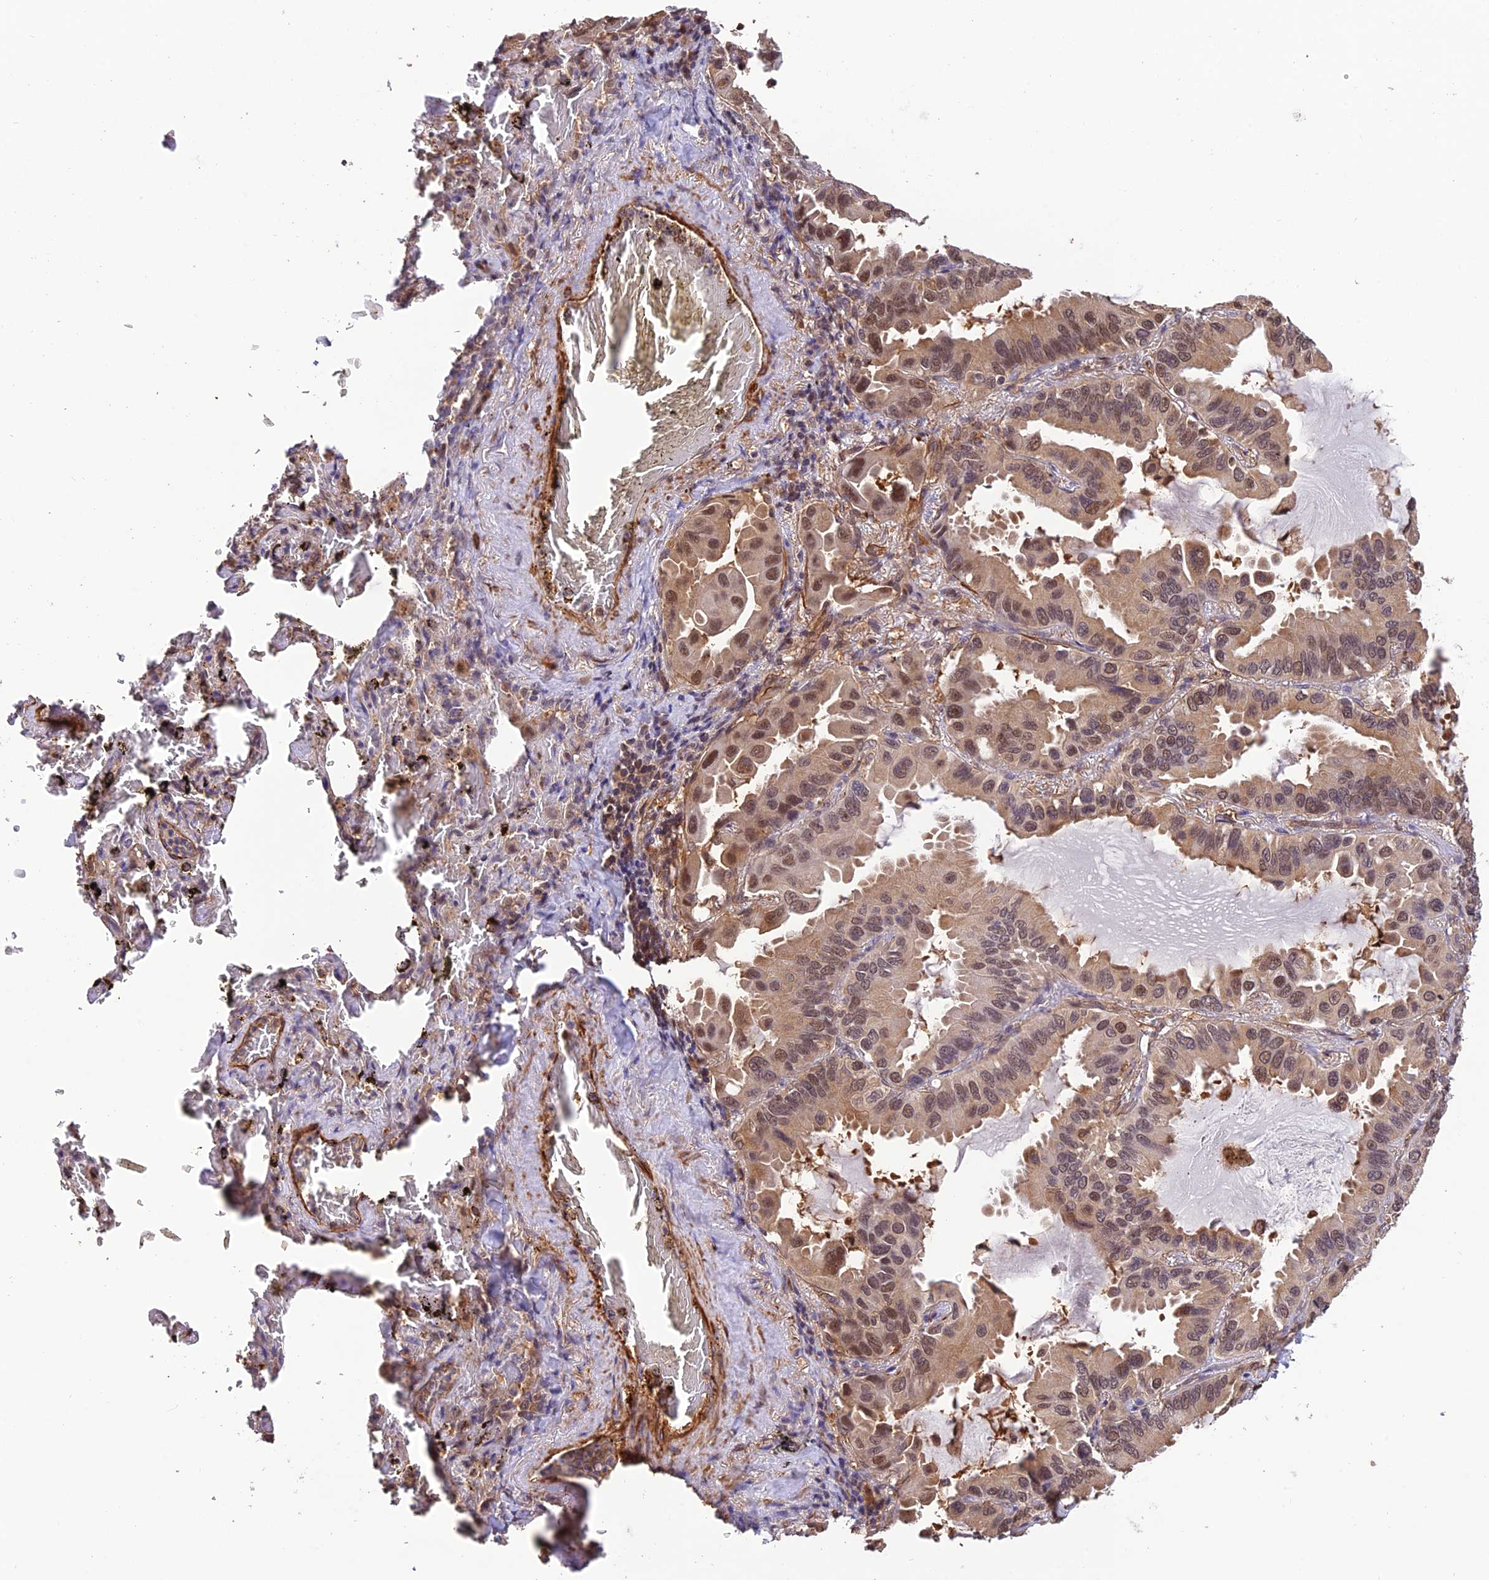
{"staining": {"intensity": "moderate", "quantity": ">75%", "location": "nuclear"}, "tissue": "lung cancer", "cell_type": "Tumor cells", "image_type": "cancer", "snomed": [{"axis": "morphology", "description": "Adenocarcinoma, NOS"}, {"axis": "topography", "description": "Lung"}], "caption": "A brown stain shows moderate nuclear positivity of a protein in human adenocarcinoma (lung) tumor cells.", "gene": "PSMB3", "patient": {"sex": "male", "age": 64}}